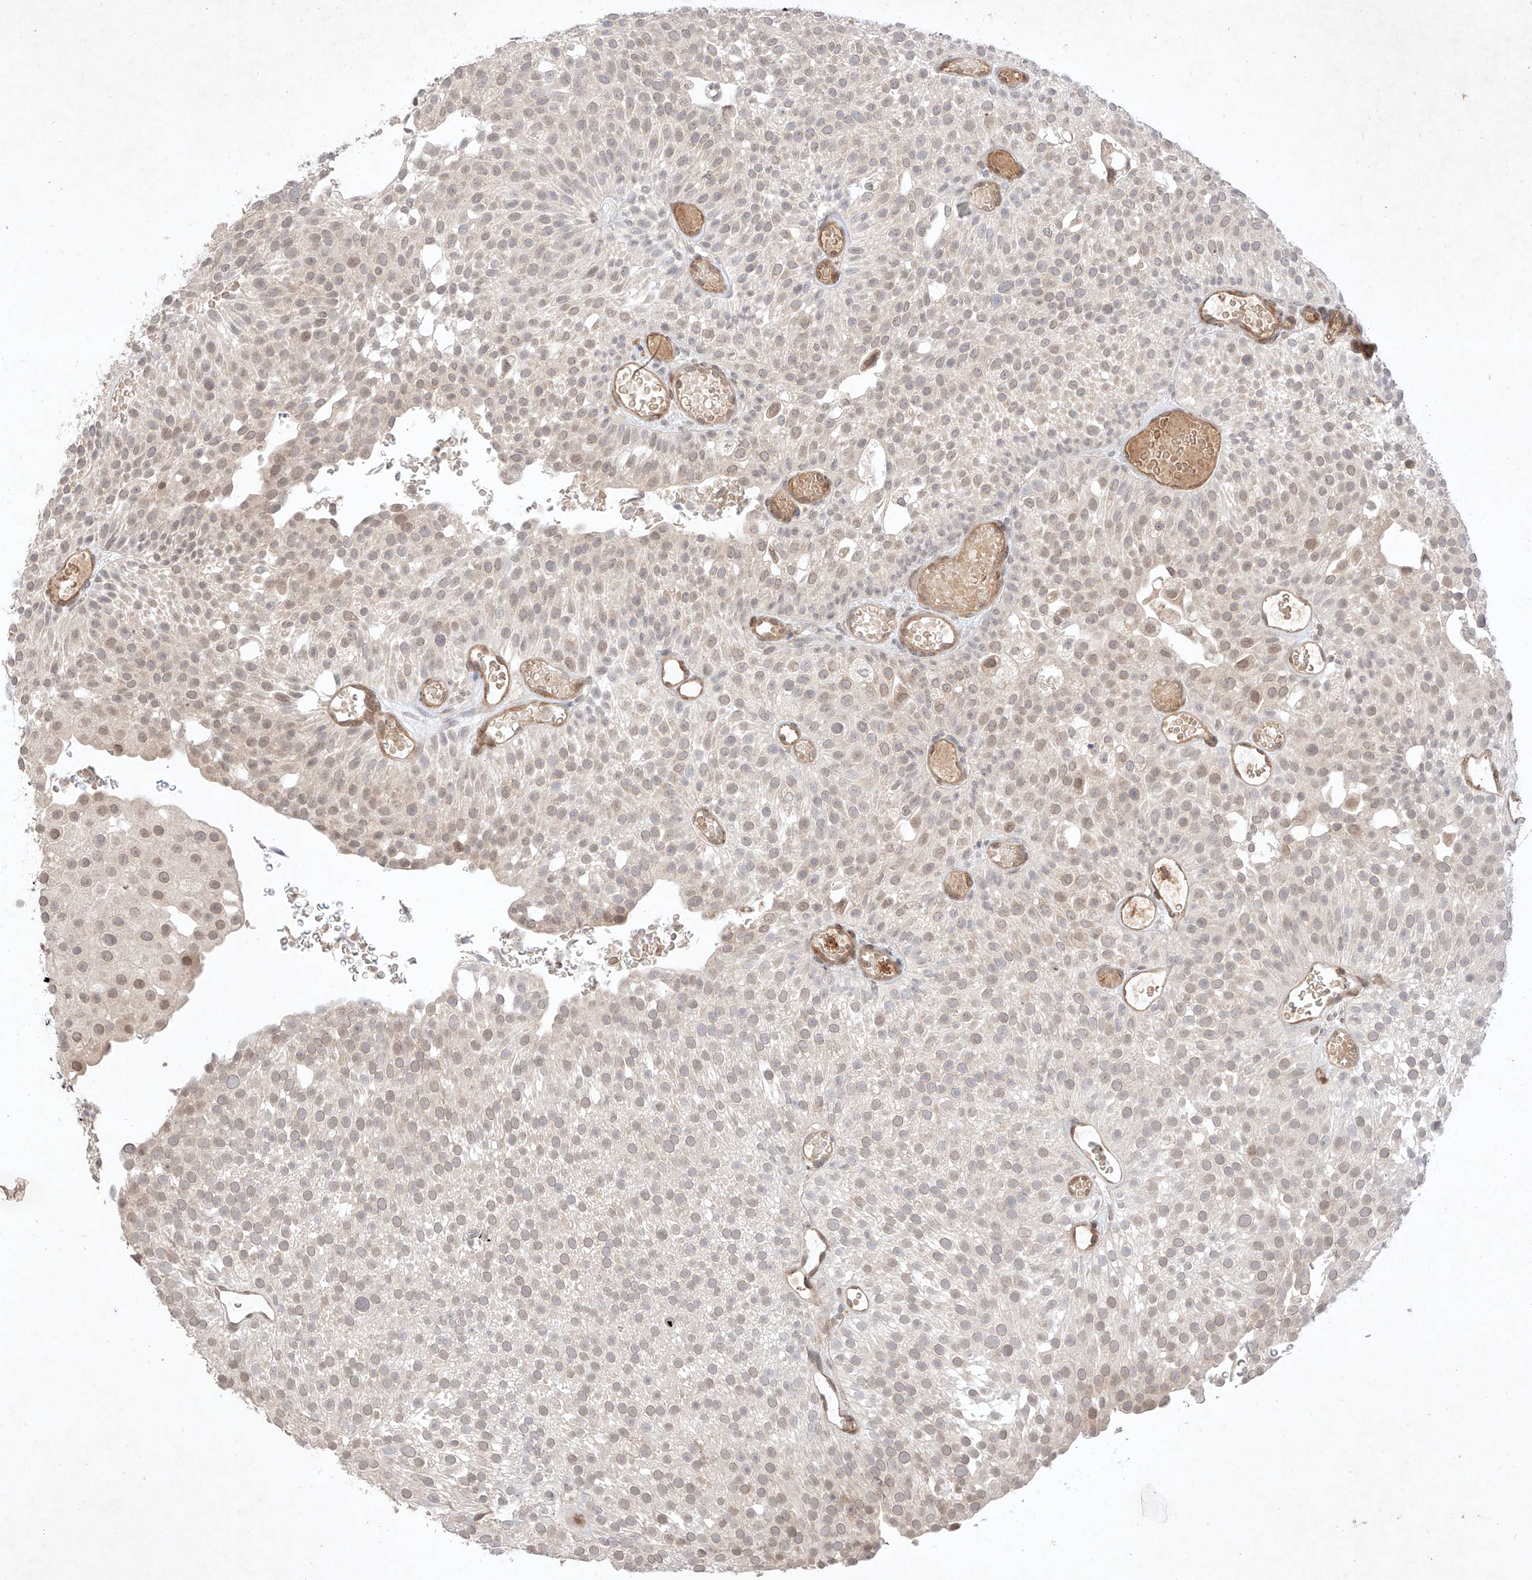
{"staining": {"intensity": "weak", "quantity": "<25%", "location": "cytoplasmic/membranous,nuclear"}, "tissue": "urothelial cancer", "cell_type": "Tumor cells", "image_type": "cancer", "snomed": [{"axis": "morphology", "description": "Urothelial carcinoma, Low grade"}, {"axis": "topography", "description": "Urinary bladder"}], "caption": "Image shows no protein staining in tumor cells of urothelial carcinoma (low-grade) tissue.", "gene": "ZNF124", "patient": {"sex": "male", "age": 78}}